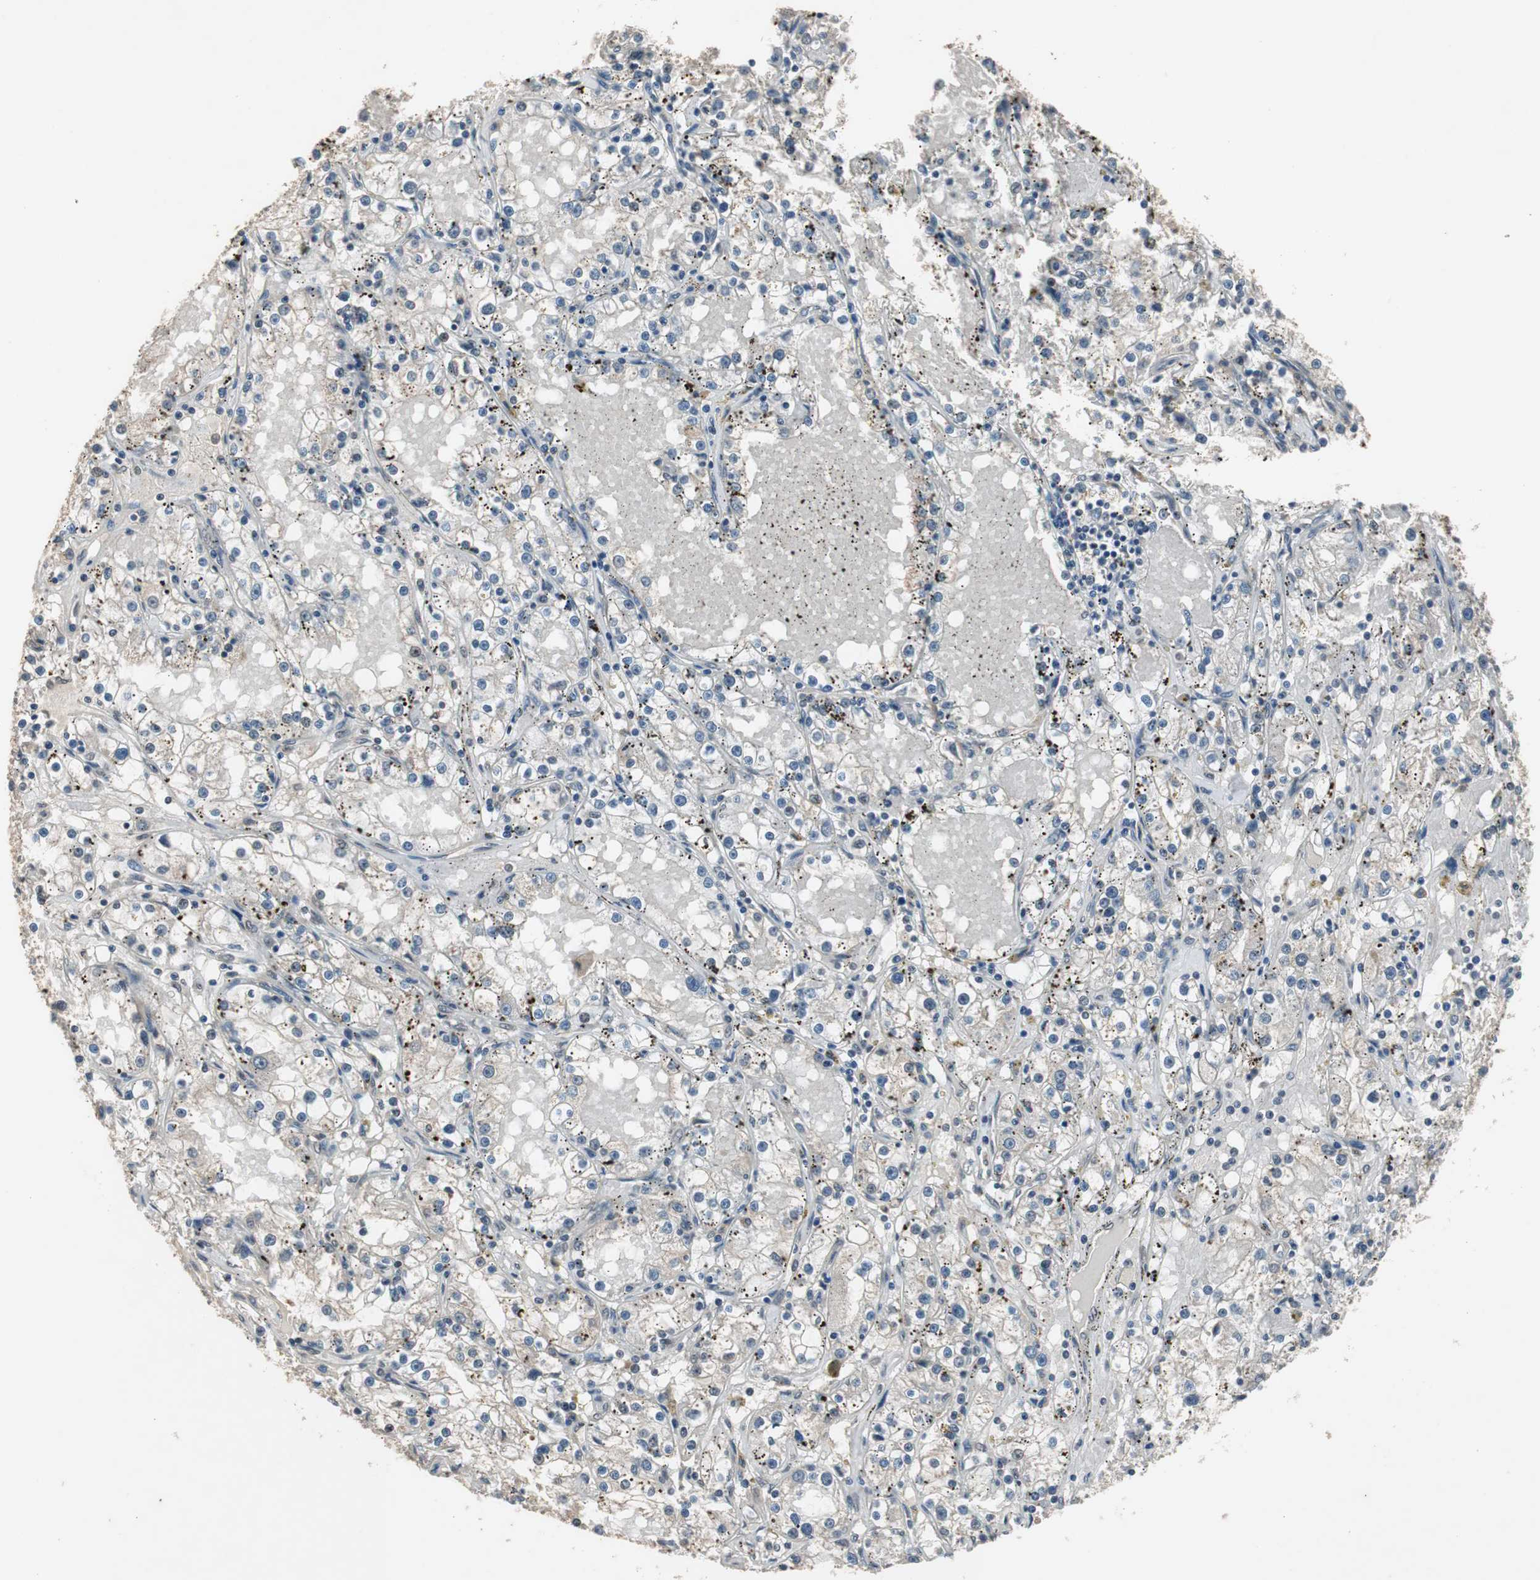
{"staining": {"intensity": "negative", "quantity": "none", "location": "none"}, "tissue": "renal cancer", "cell_type": "Tumor cells", "image_type": "cancer", "snomed": [{"axis": "morphology", "description": "Adenocarcinoma, NOS"}, {"axis": "topography", "description": "Kidney"}], "caption": "The immunohistochemistry photomicrograph has no significant staining in tumor cells of adenocarcinoma (renal) tissue.", "gene": "BOLA1", "patient": {"sex": "male", "age": 56}}